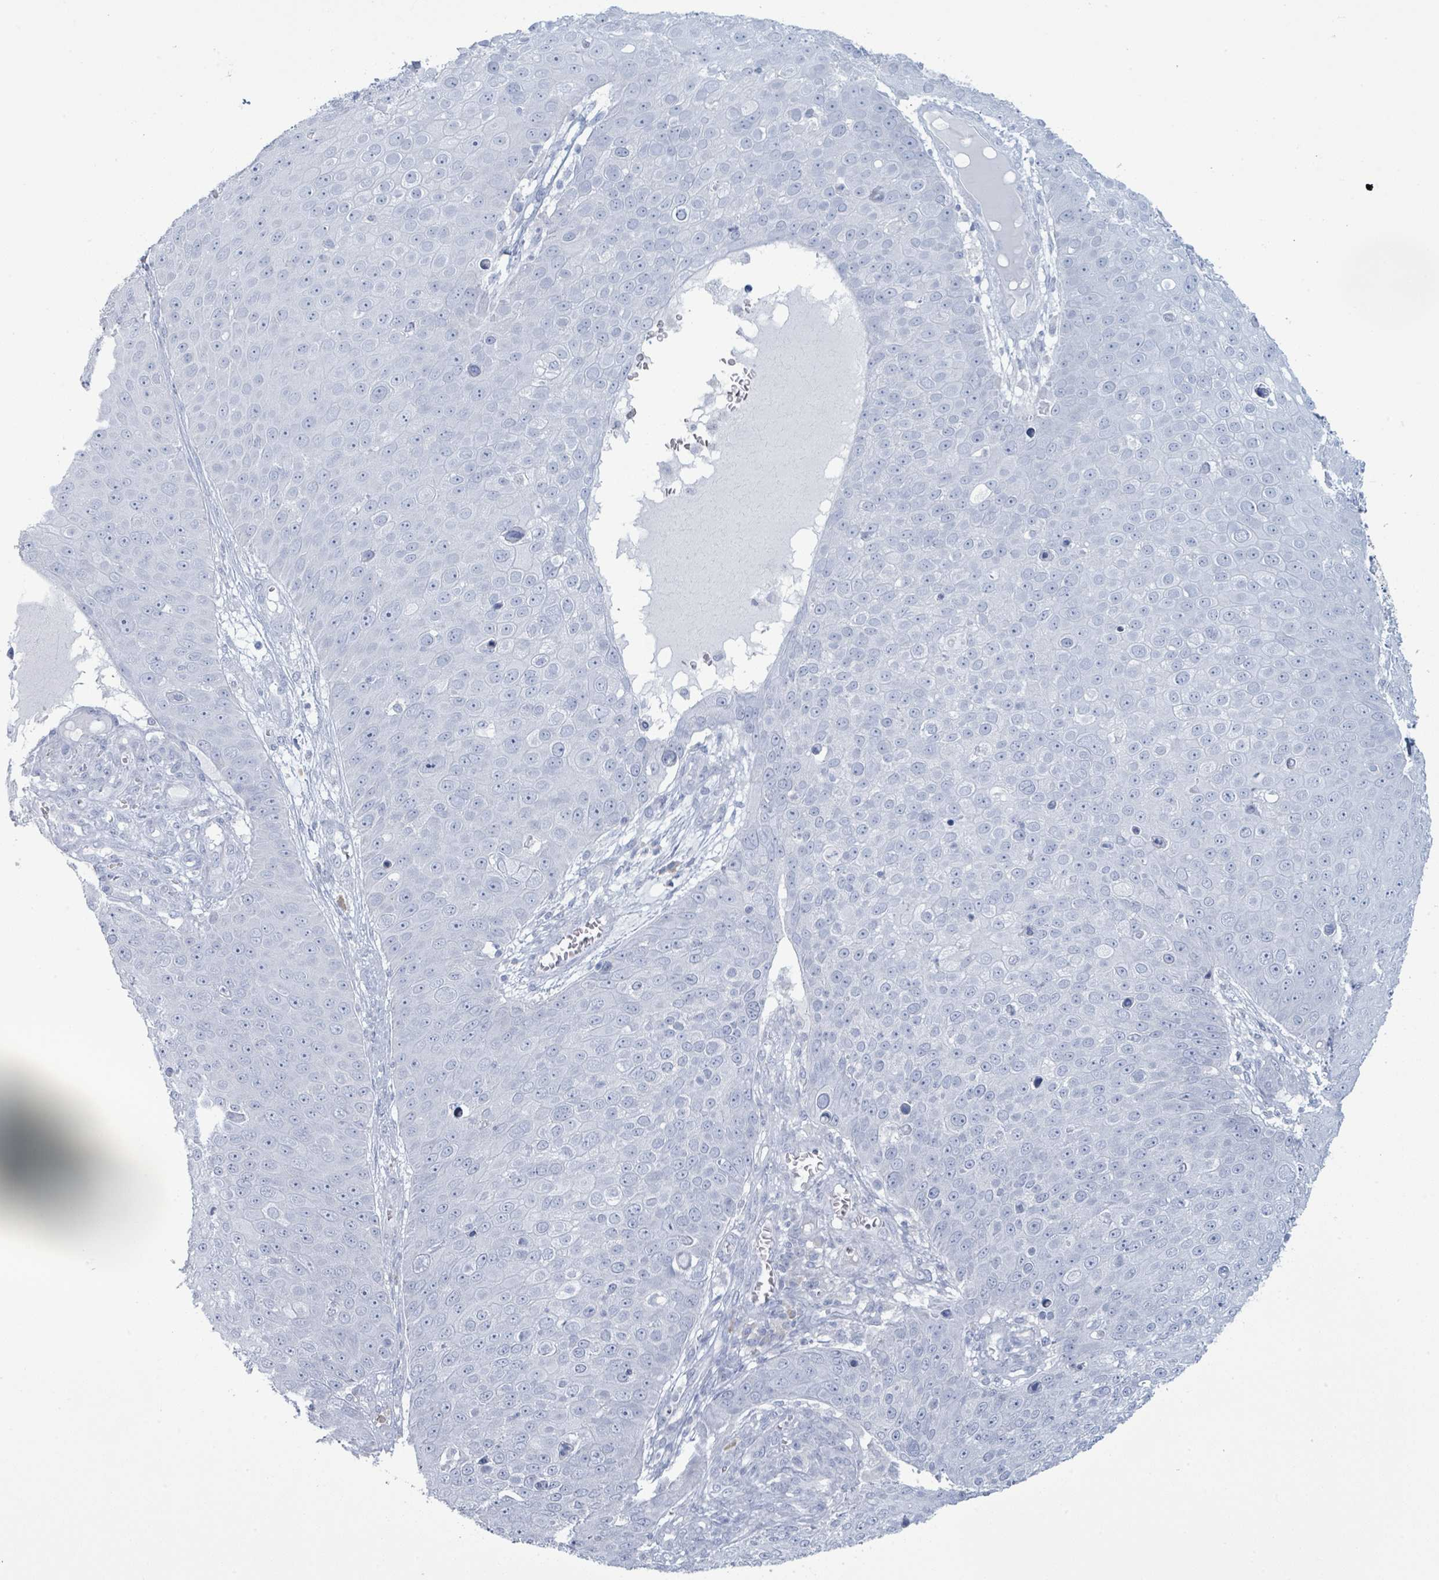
{"staining": {"intensity": "negative", "quantity": "none", "location": "none"}, "tissue": "skin cancer", "cell_type": "Tumor cells", "image_type": "cancer", "snomed": [{"axis": "morphology", "description": "Squamous cell carcinoma, NOS"}, {"axis": "topography", "description": "Skin"}], "caption": "IHC image of human skin squamous cell carcinoma stained for a protein (brown), which reveals no expression in tumor cells.", "gene": "PGA3", "patient": {"sex": "male", "age": 71}}